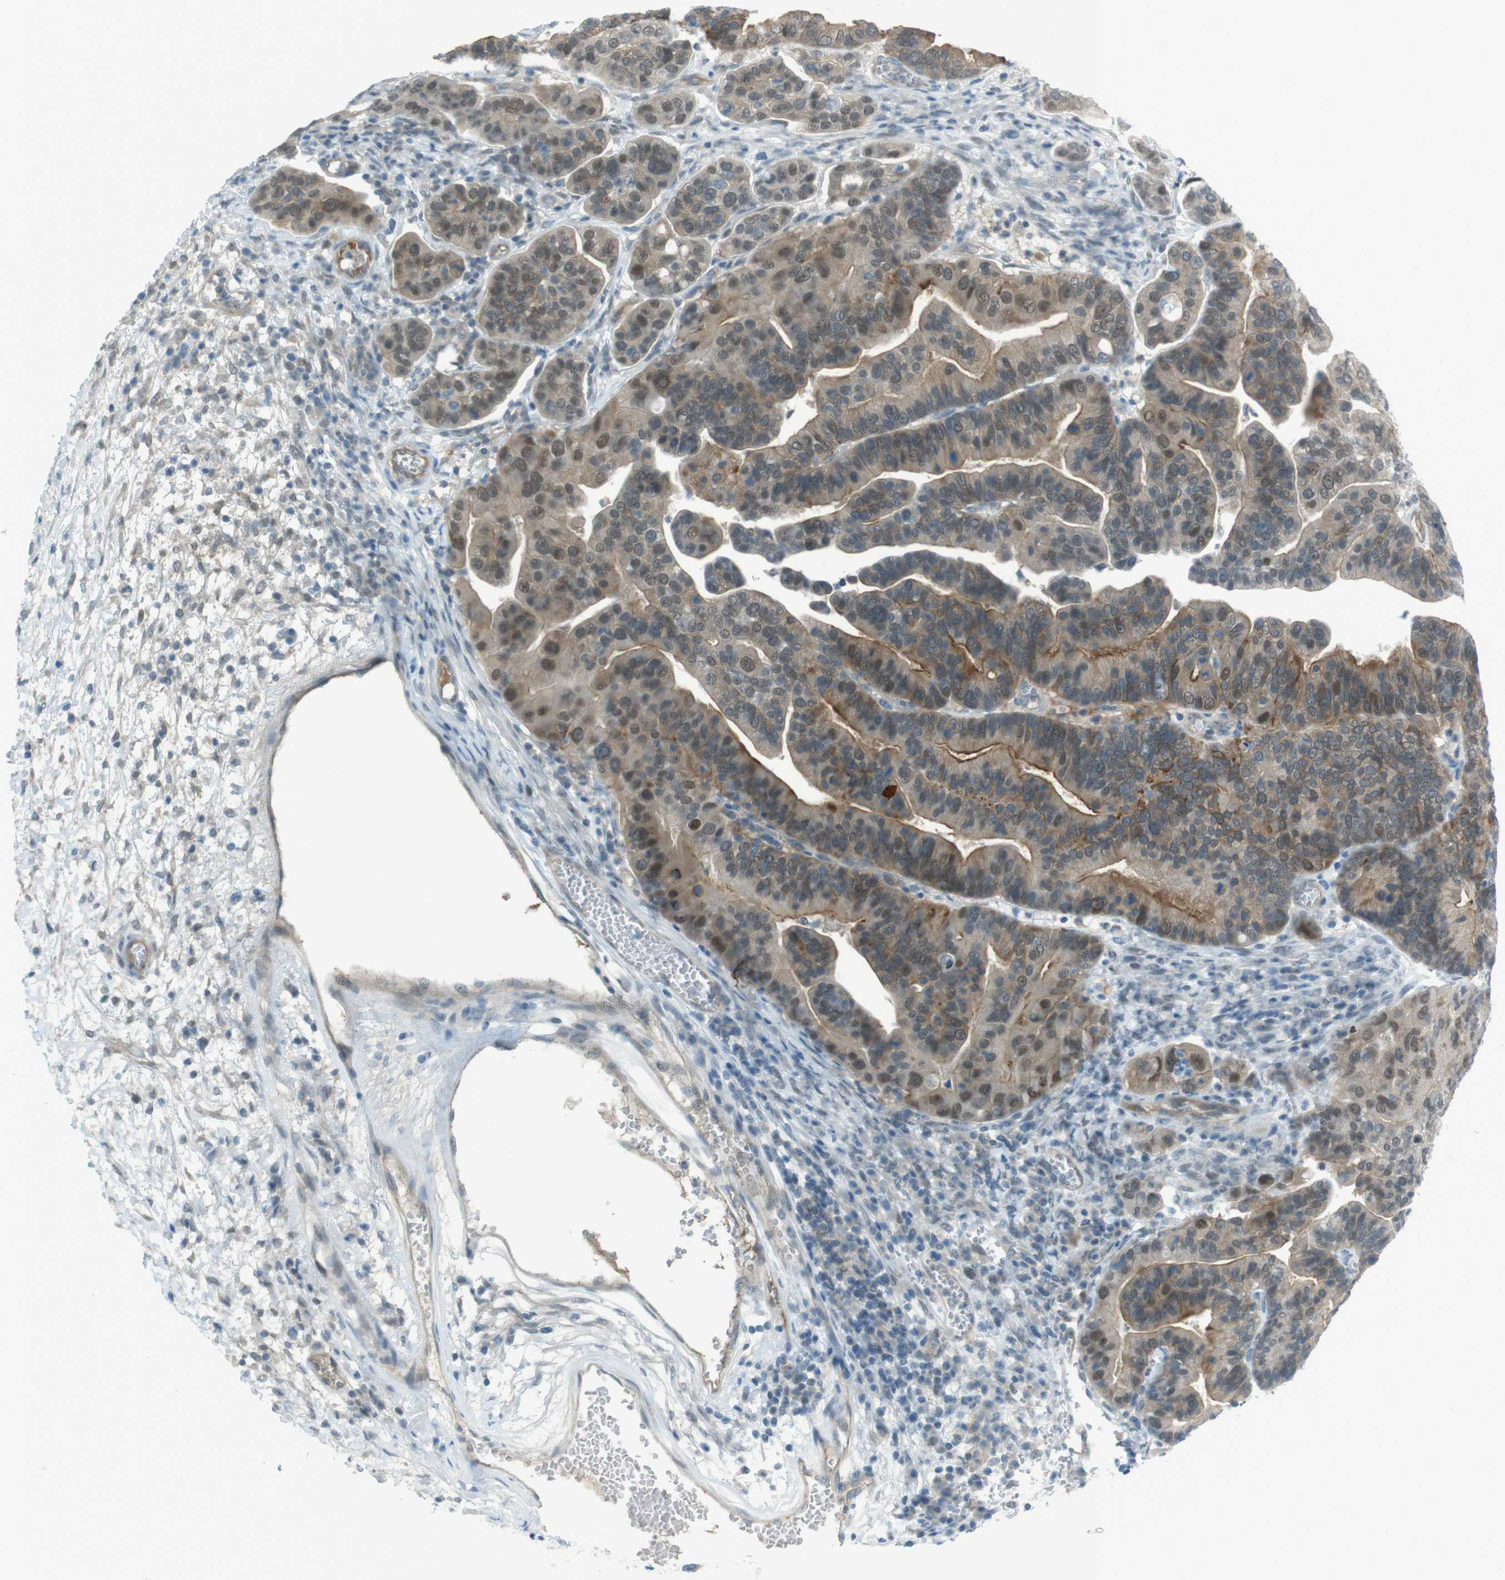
{"staining": {"intensity": "moderate", "quantity": ">75%", "location": "cytoplasmic/membranous,nuclear"}, "tissue": "ovarian cancer", "cell_type": "Tumor cells", "image_type": "cancer", "snomed": [{"axis": "morphology", "description": "Cystadenocarcinoma, serous, NOS"}, {"axis": "topography", "description": "Ovary"}], "caption": "Brown immunohistochemical staining in ovarian cancer (serous cystadenocarcinoma) exhibits moderate cytoplasmic/membranous and nuclear expression in approximately >75% of tumor cells.", "gene": "ZDHHC20", "patient": {"sex": "female", "age": 56}}